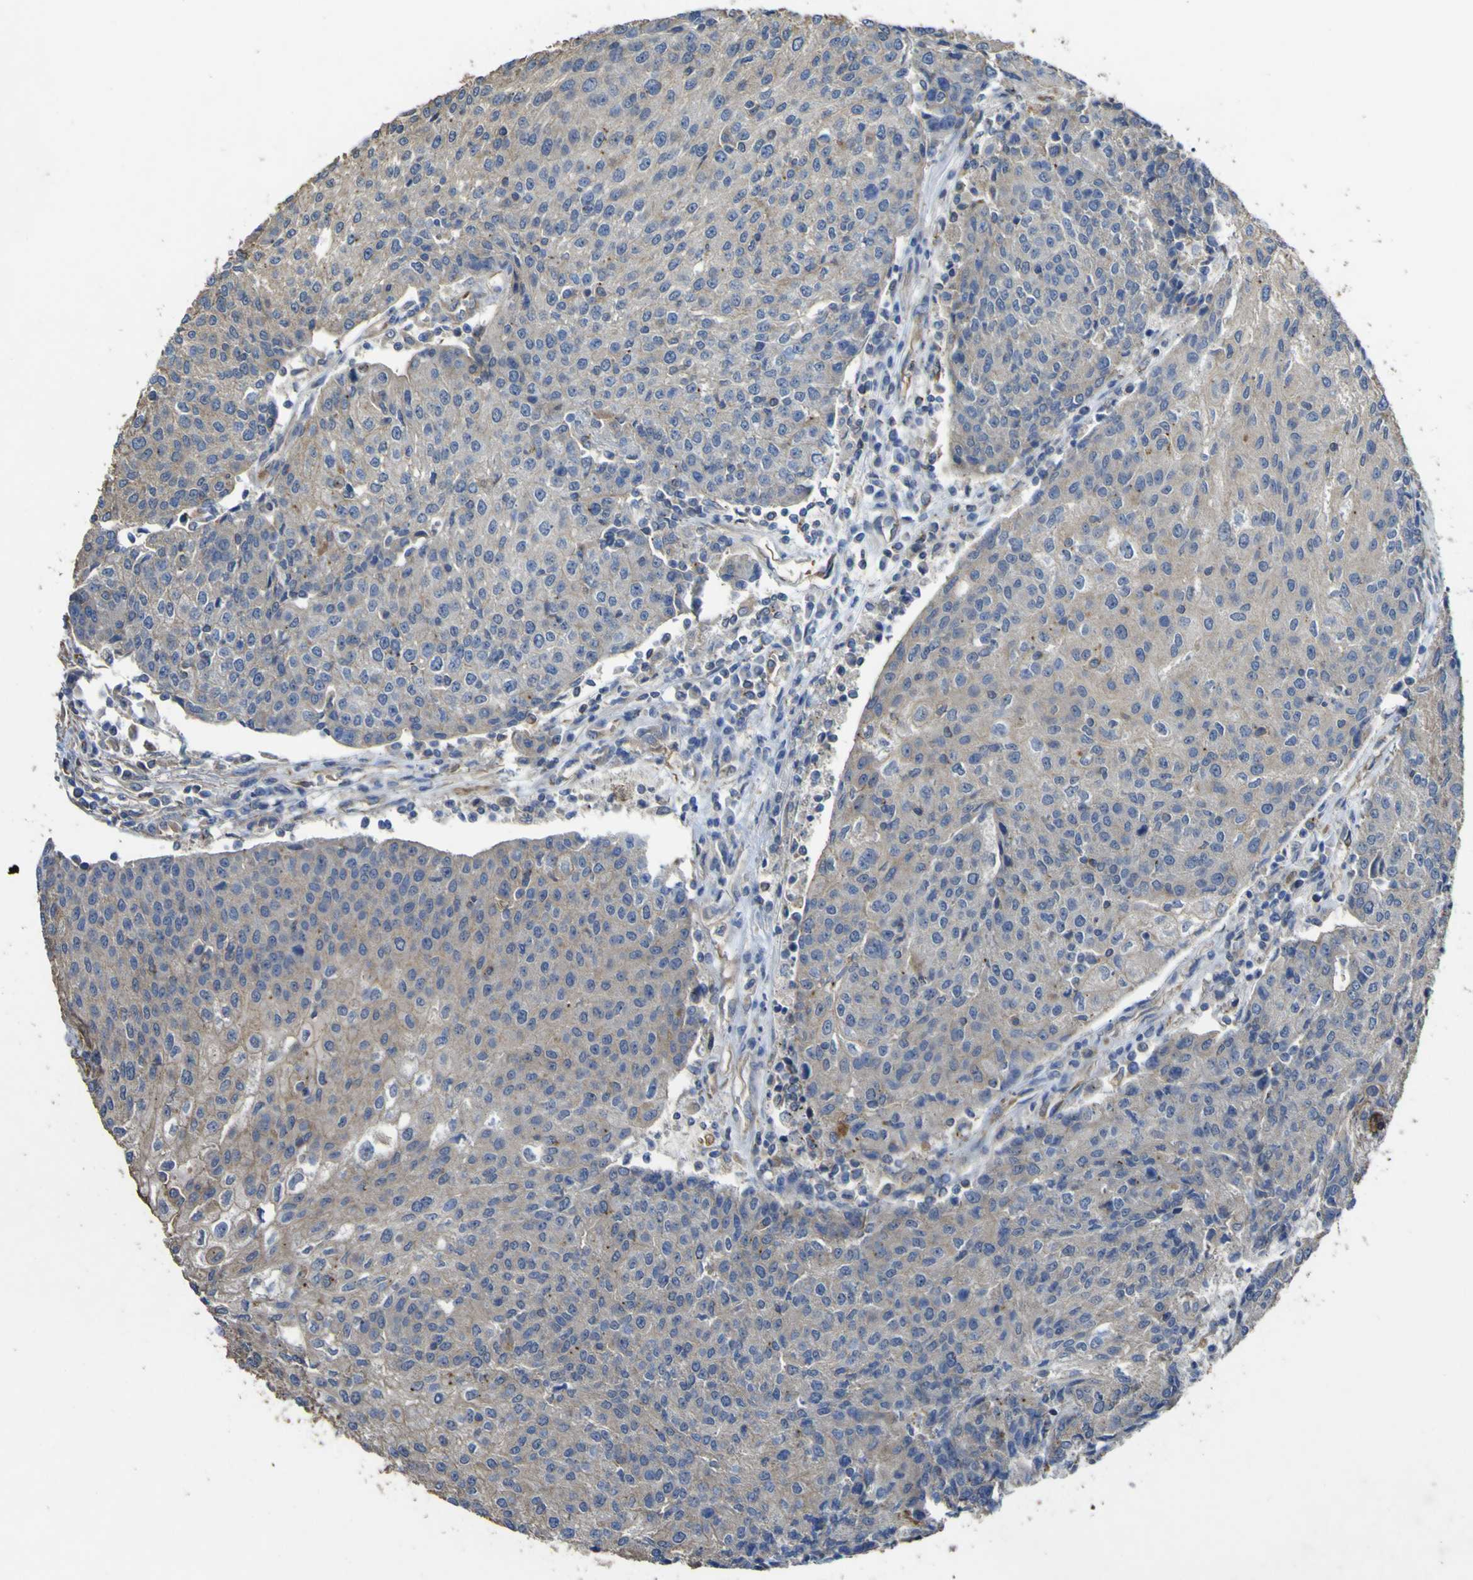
{"staining": {"intensity": "weak", "quantity": ">75%", "location": "cytoplasmic/membranous"}, "tissue": "urothelial cancer", "cell_type": "Tumor cells", "image_type": "cancer", "snomed": [{"axis": "morphology", "description": "Urothelial carcinoma, High grade"}, {"axis": "topography", "description": "Urinary bladder"}], "caption": "Tumor cells reveal weak cytoplasmic/membranous expression in about >75% of cells in urothelial cancer.", "gene": "TNFSF15", "patient": {"sex": "female", "age": 85}}